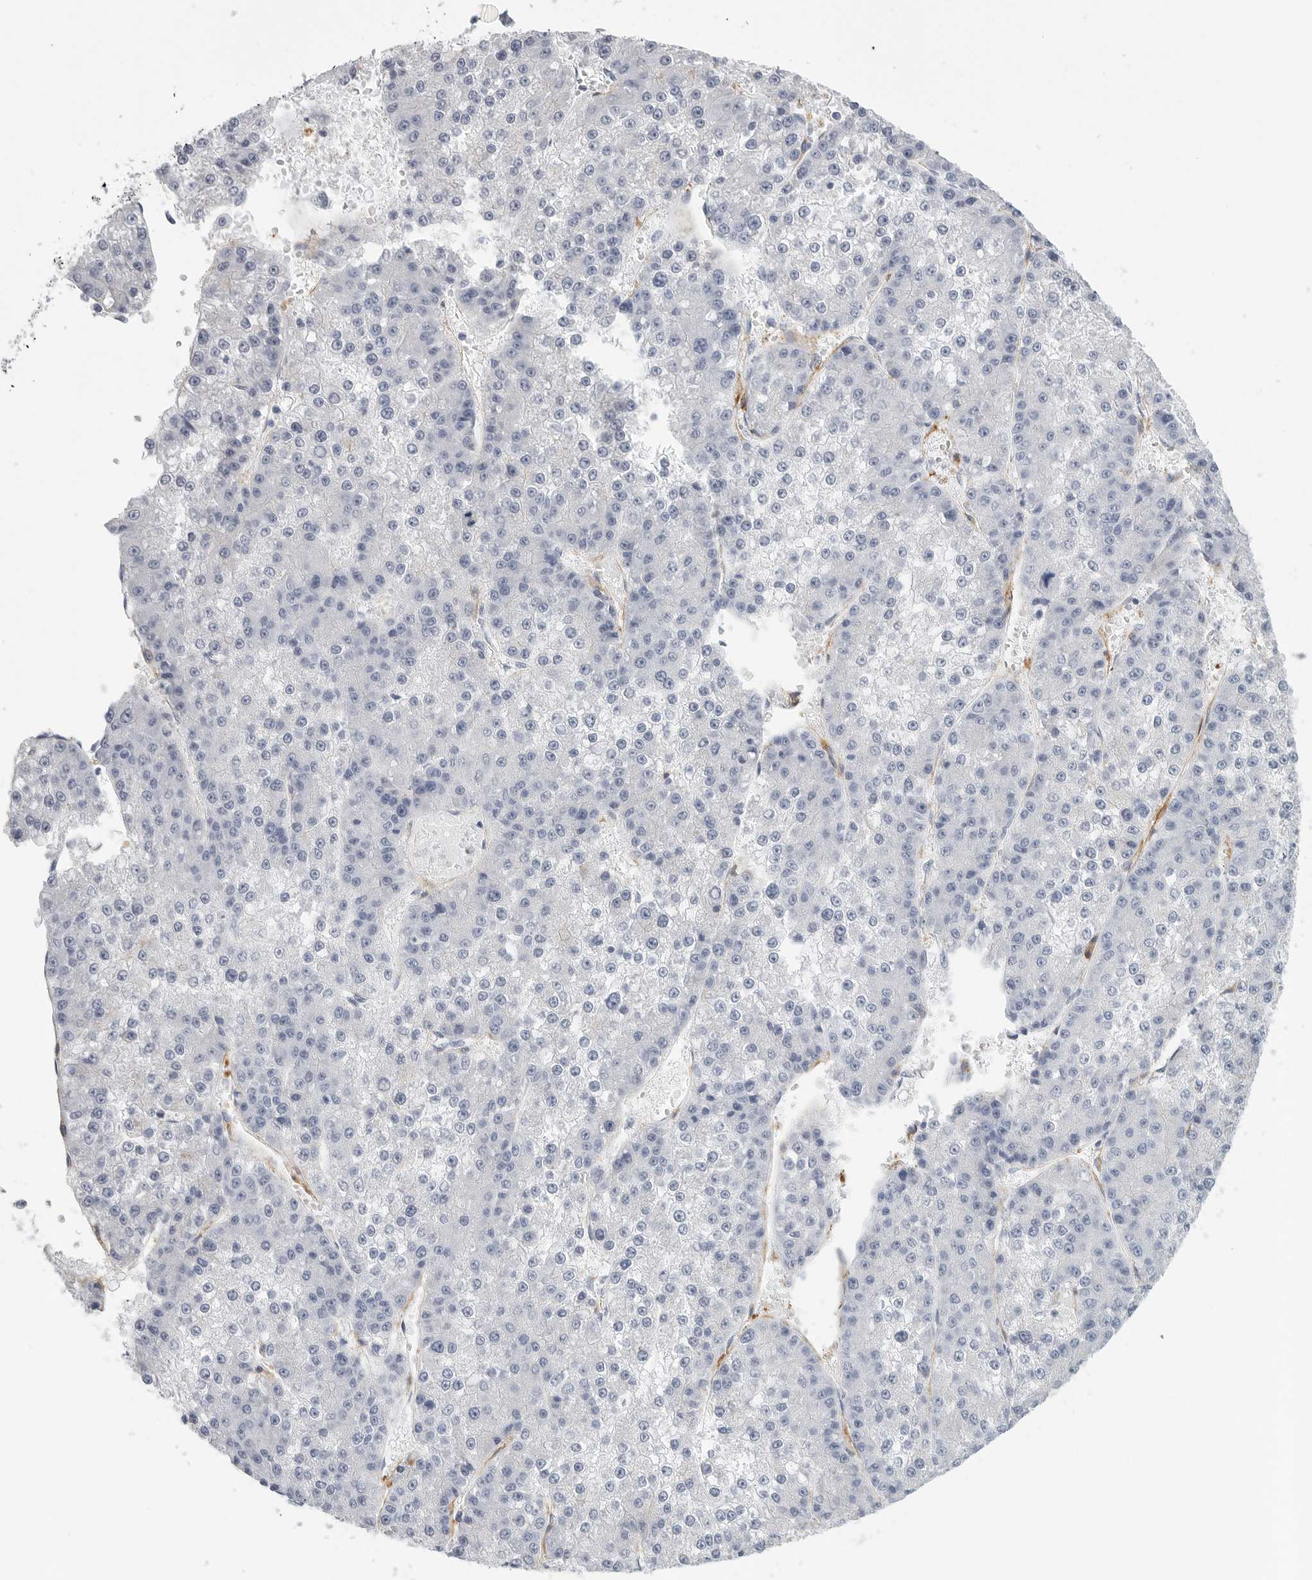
{"staining": {"intensity": "negative", "quantity": "none", "location": "none"}, "tissue": "liver cancer", "cell_type": "Tumor cells", "image_type": "cancer", "snomed": [{"axis": "morphology", "description": "Carcinoma, Hepatocellular, NOS"}, {"axis": "topography", "description": "Liver"}], "caption": "An IHC histopathology image of liver hepatocellular carcinoma is shown. There is no staining in tumor cells of liver hepatocellular carcinoma. (DAB IHC with hematoxylin counter stain).", "gene": "TNR", "patient": {"sex": "female", "age": 73}}